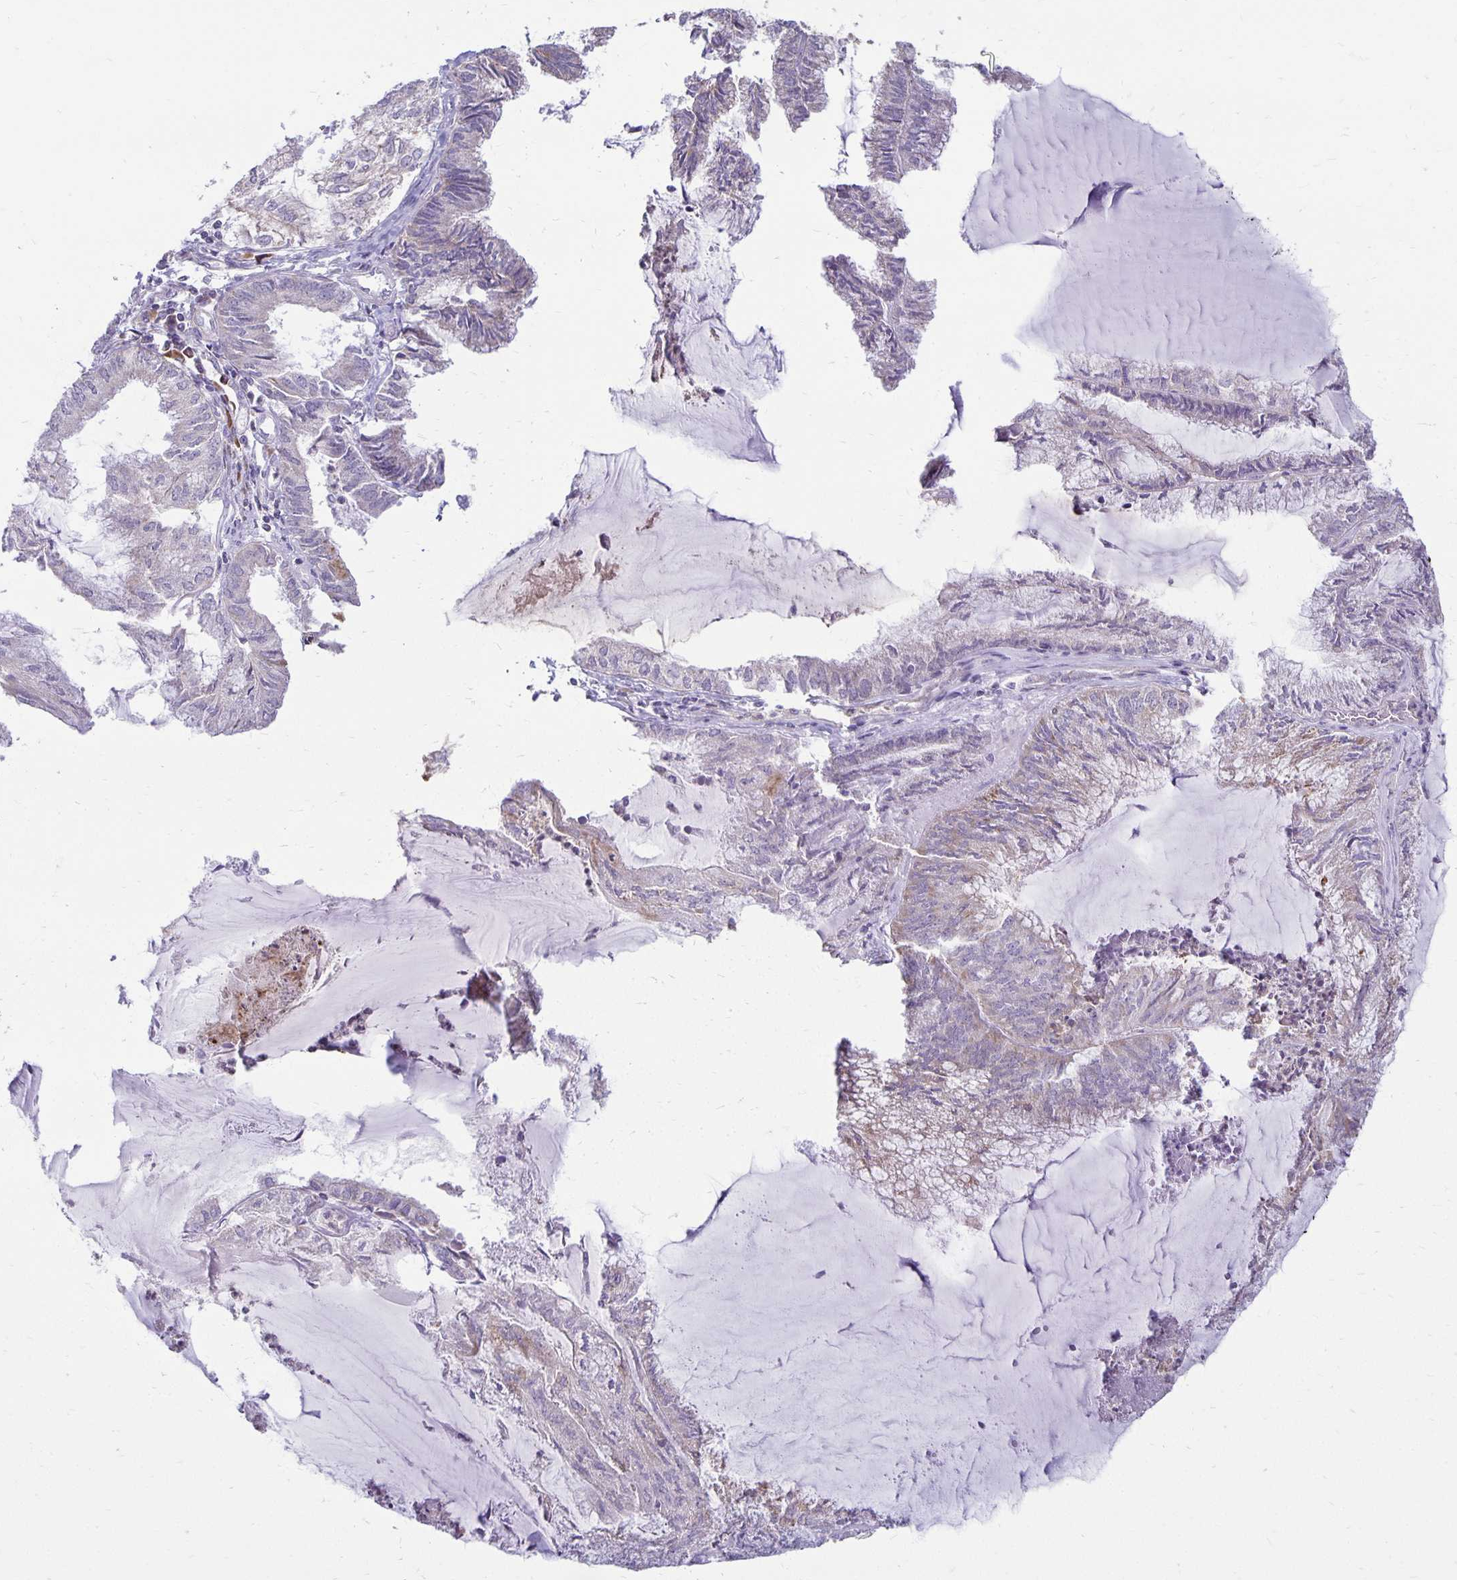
{"staining": {"intensity": "weak", "quantity": "<25%", "location": "cytoplasmic/membranous"}, "tissue": "endometrial cancer", "cell_type": "Tumor cells", "image_type": "cancer", "snomed": [{"axis": "morphology", "description": "Carcinoma, NOS"}, {"axis": "topography", "description": "Endometrium"}], "caption": "The micrograph displays no significant staining in tumor cells of endometrial carcinoma. (DAB (3,3'-diaminobenzidine) immunohistochemistry, high magnification).", "gene": "FN3K", "patient": {"sex": "female", "age": 62}}